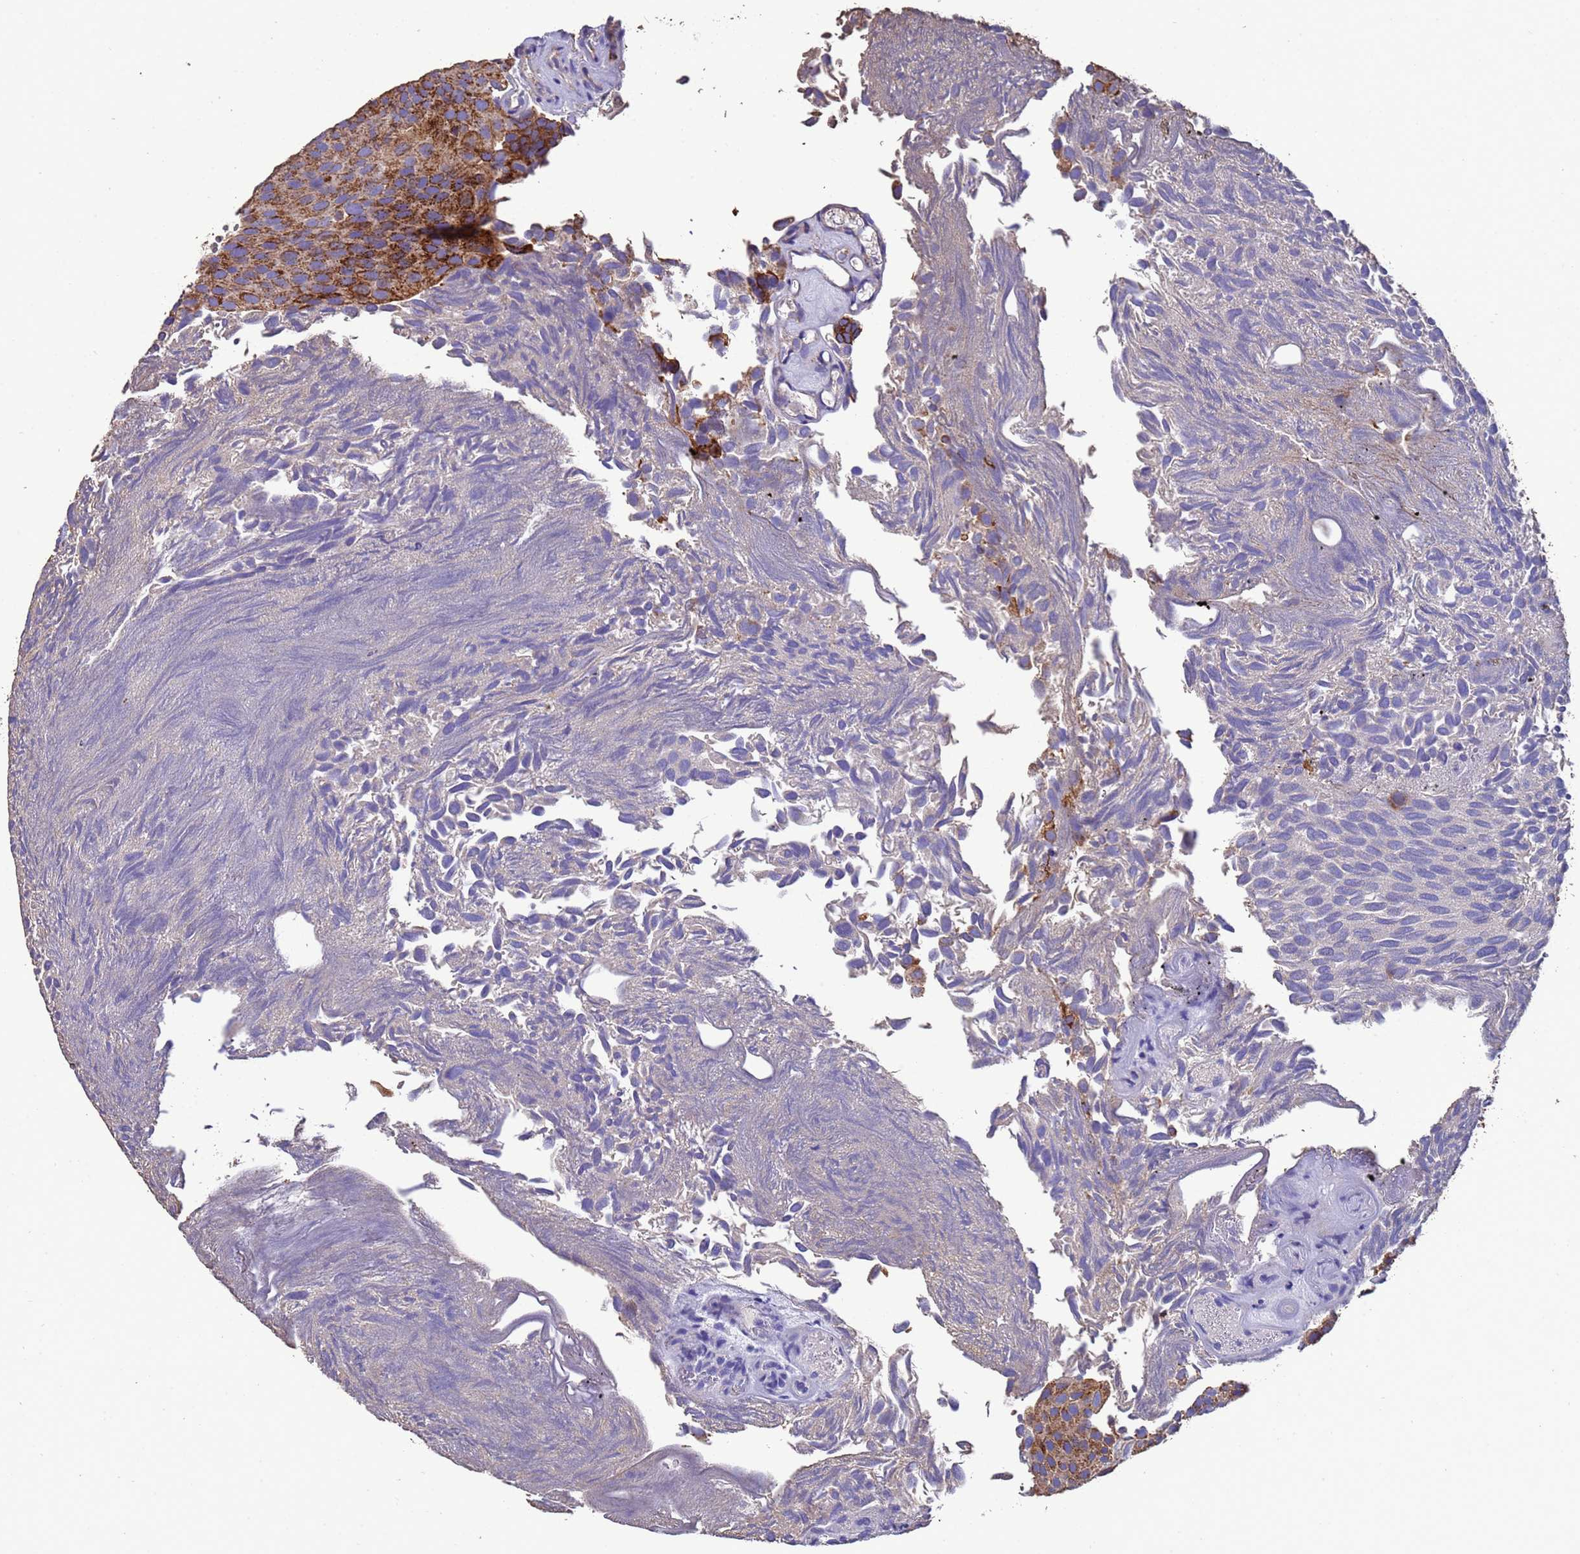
{"staining": {"intensity": "strong", "quantity": "25%-75%", "location": "cytoplasmic/membranous"}, "tissue": "urothelial cancer", "cell_type": "Tumor cells", "image_type": "cancer", "snomed": [{"axis": "morphology", "description": "Urothelial carcinoma, Low grade"}, {"axis": "topography", "description": "Urinary bladder"}], "caption": "This image shows immunohistochemistry (IHC) staining of human urothelial cancer, with high strong cytoplasmic/membranous expression in approximately 25%-75% of tumor cells.", "gene": "ZNFX1", "patient": {"sex": "male", "age": 89}}